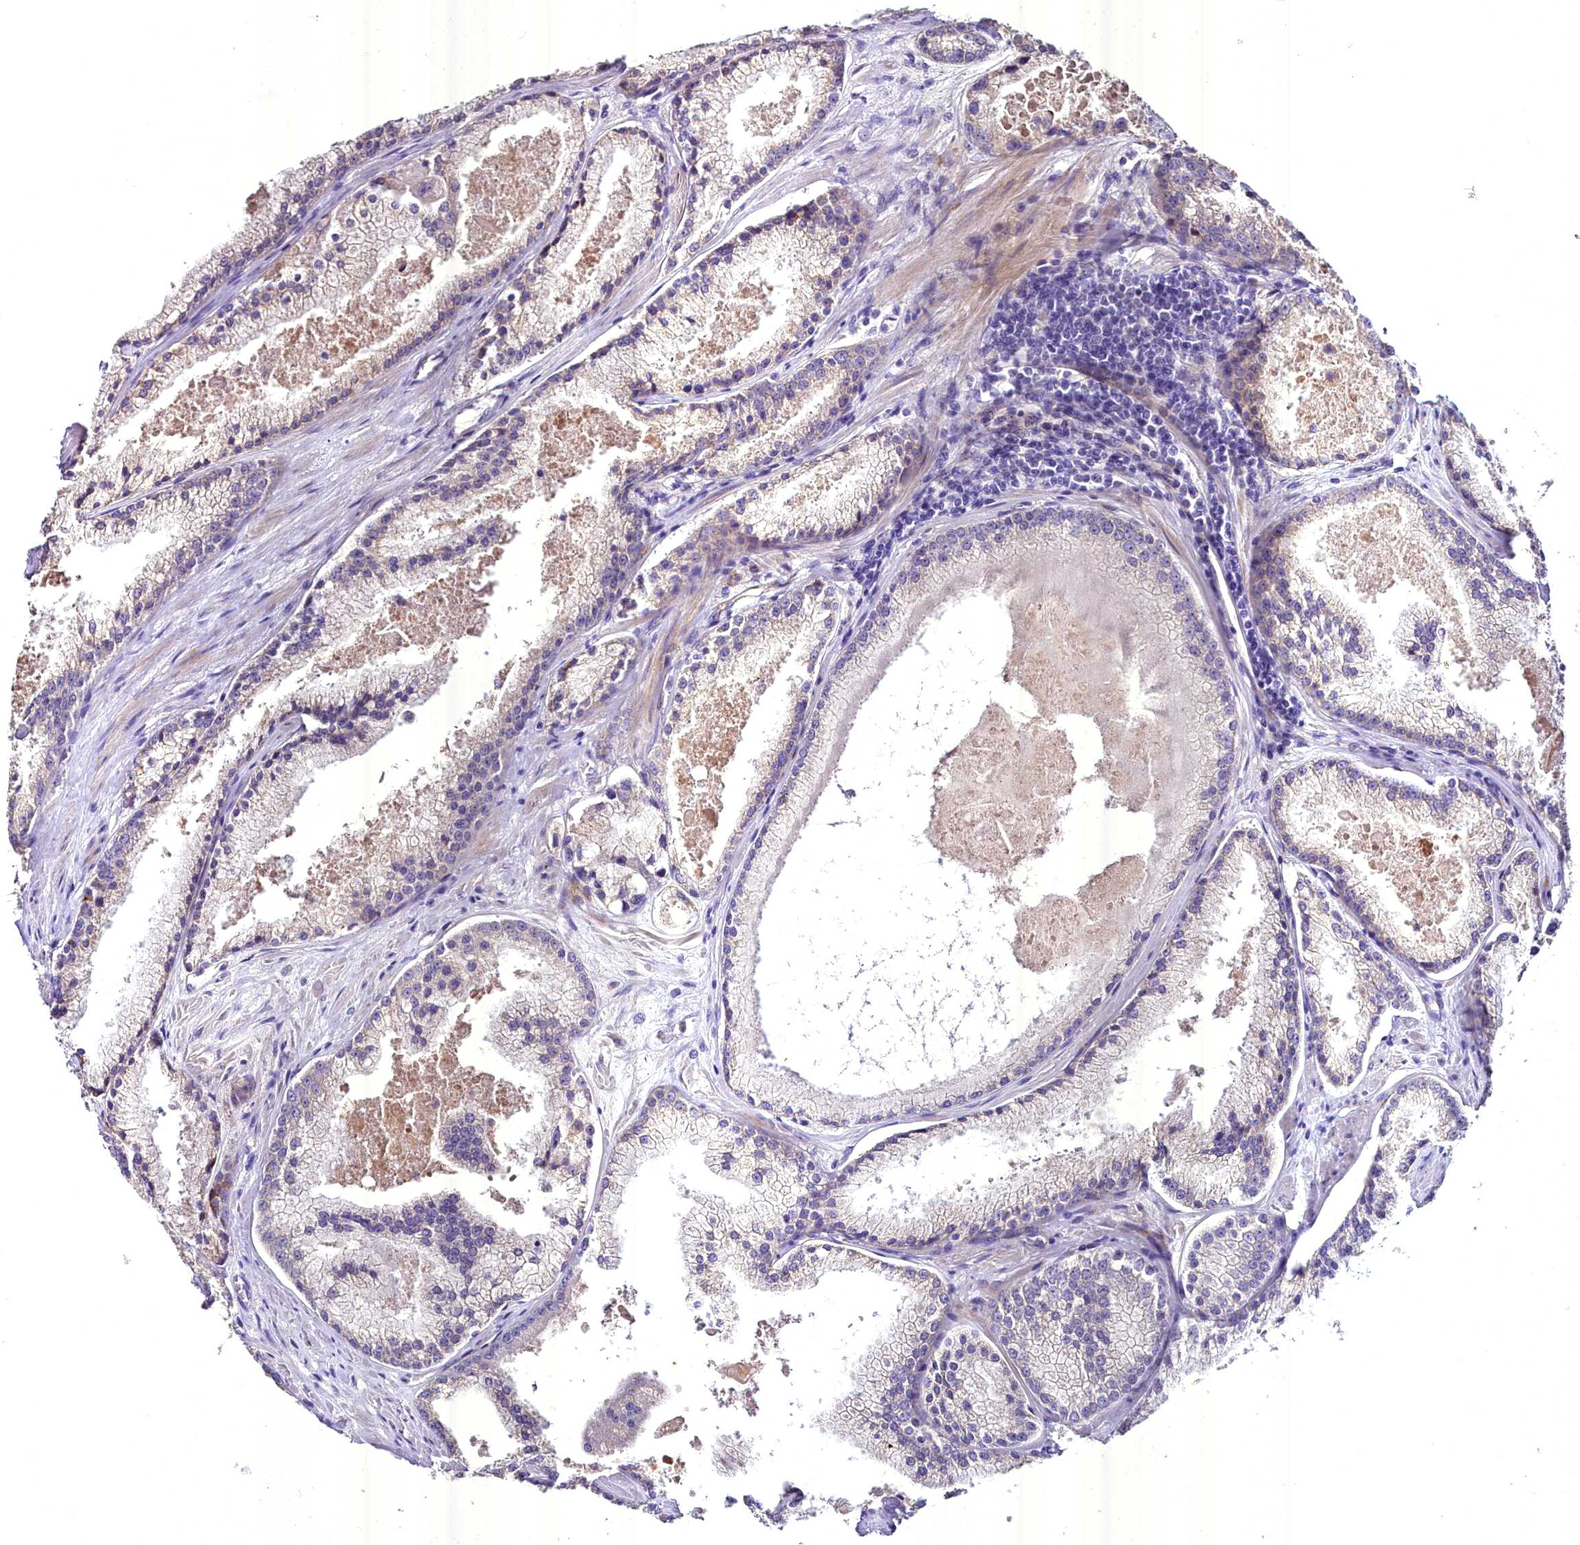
{"staining": {"intensity": "weak", "quantity": "<25%", "location": "cytoplasmic/membranous"}, "tissue": "prostate cancer", "cell_type": "Tumor cells", "image_type": "cancer", "snomed": [{"axis": "morphology", "description": "Adenocarcinoma, High grade"}, {"axis": "topography", "description": "Prostate"}], "caption": "Tumor cells show no significant staining in prostate cancer (adenocarcinoma (high-grade)). (DAB IHC, high magnification).", "gene": "MS4A18", "patient": {"sex": "male", "age": 61}}